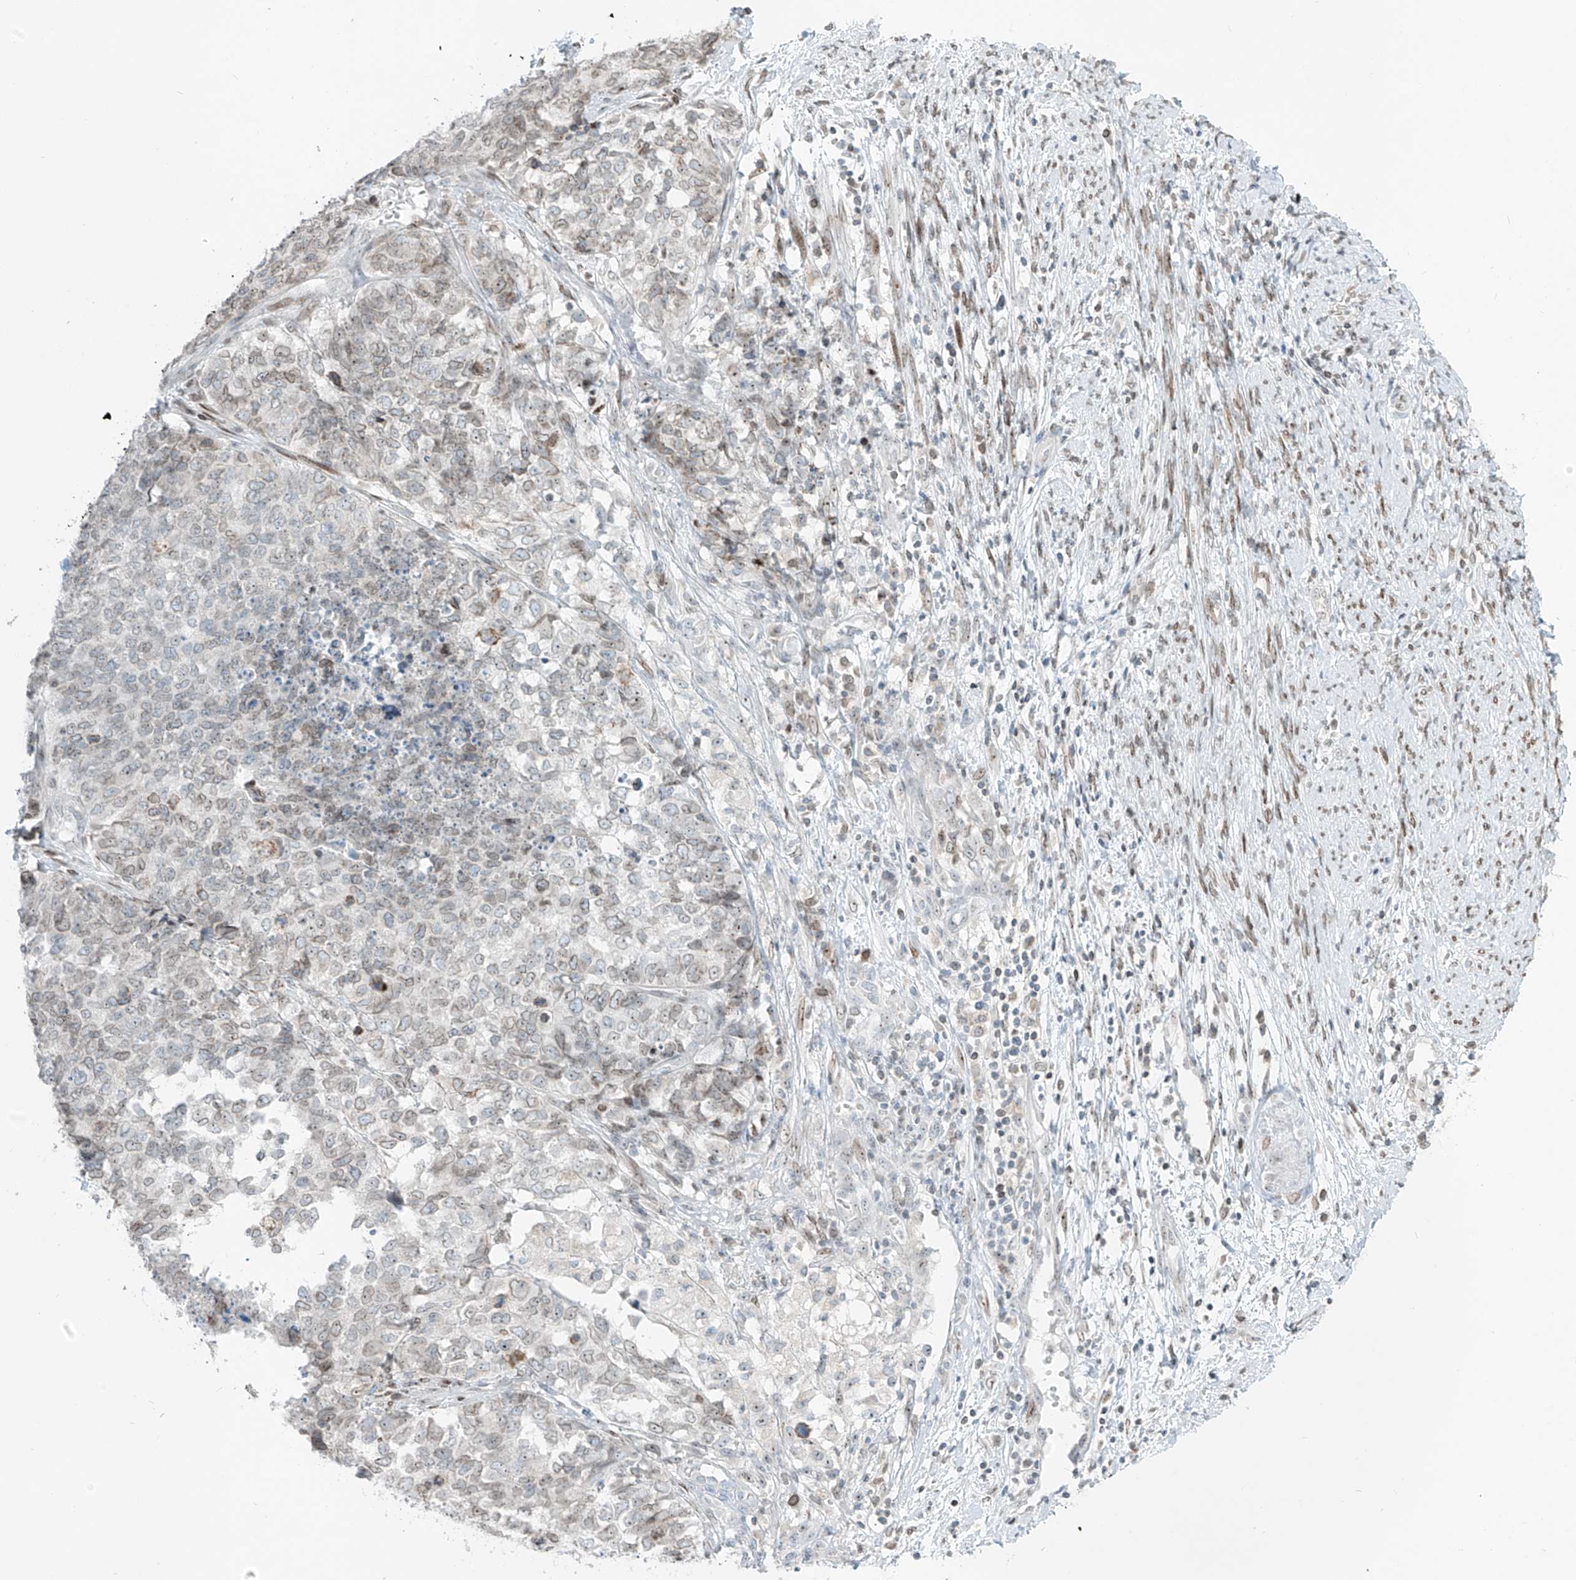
{"staining": {"intensity": "weak", "quantity": "25%-75%", "location": "cytoplasmic/membranous,nuclear"}, "tissue": "cervical cancer", "cell_type": "Tumor cells", "image_type": "cancer", "snomed": [{"axis": "morphology", "description": "Squamous cell carcinoma, NOS"}, {"axis": "topography", "description": "Cervix"}], "caption": "An IHC photomicrograph of neoplastic tissue is shown. Protein staining in brown highlights weak cytoplasmic/membranous and nuclear positivity in squamous cell carcinoma (cervical) within tumor cells.", "gene": "SAMD15", "patient": {"sex": "female", "age": 63}}